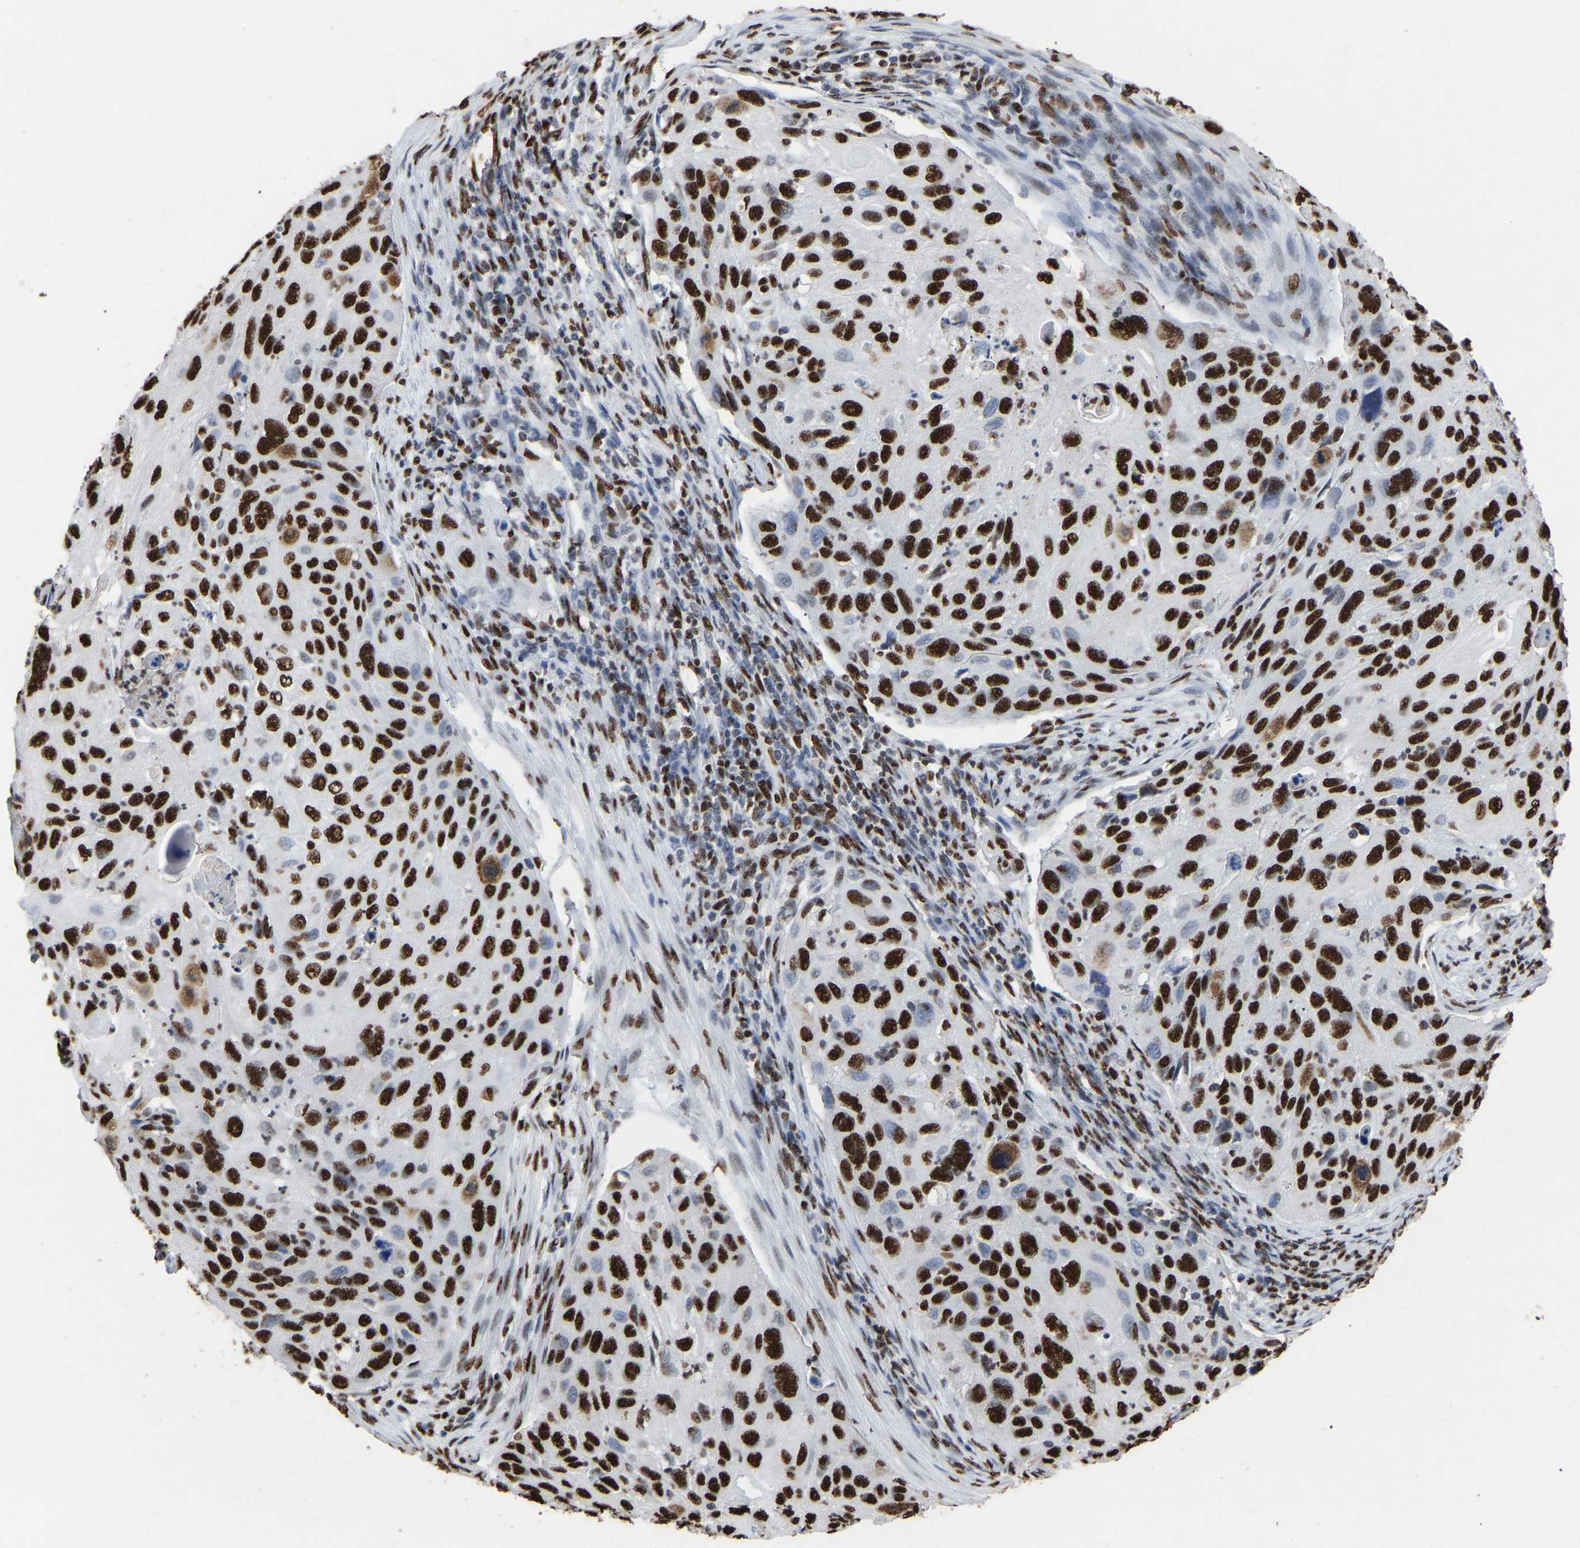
{"staining": {"intensity": "strong", "quantity": ">75%", "location": "nuclear"}, "tissue": "cervical cancer", "cell_type": "Tumor cells", "image_type": "cancer", "snomed": [{"axis": "morphology", "description": "Squamous cell carcinoma, NOS"}, {"axis": "topography", "description": "Cervix"}], "caption": "Immunohistochemical staining of human cervical cancer displays strong nuclear protein expression in approximately >75% of tumor cells.", "gene": "RBL2", "patient": {"sex": "female", "age": 70}}